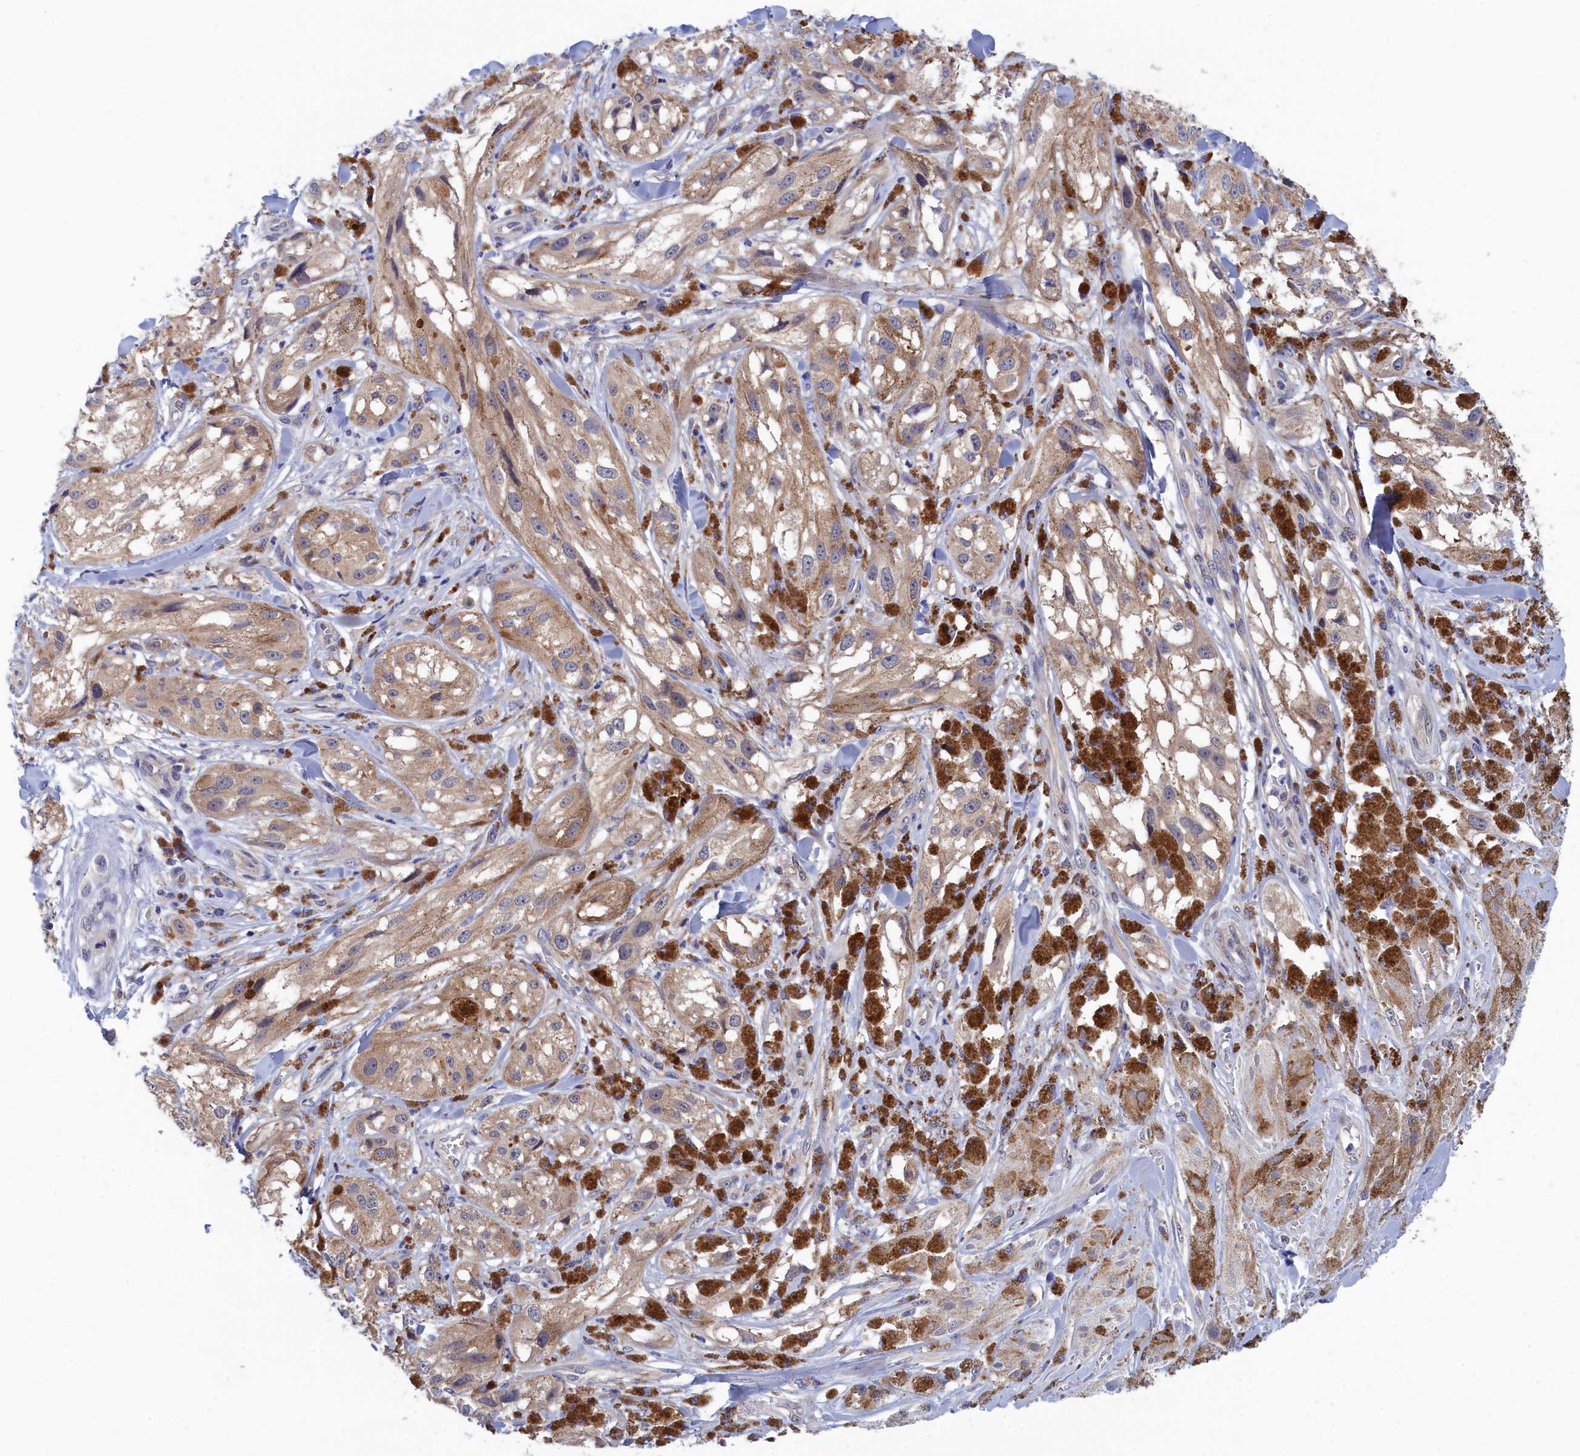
{"staining": {"intensity": "weak", "quantity": "25%-75%", "location": "cytoplasmic/membranous"}, "tissue": "melanoma", "cell_type": "Tumor cells", "image_type": "cancer", "snomed": [{"axis": "morphology", "description": "Malignant melanoma, NOS"}, {"axis": "topography", "description": "Skin"}], "caption": "Immunohistochemistry (DAB) staining of melanoma reveals weak cytoplasmic/membranous protein expression in approximately 25%-75% of tumor cells.", "gene": "PGP", "patient": {"sex": "male", "age": 88}}